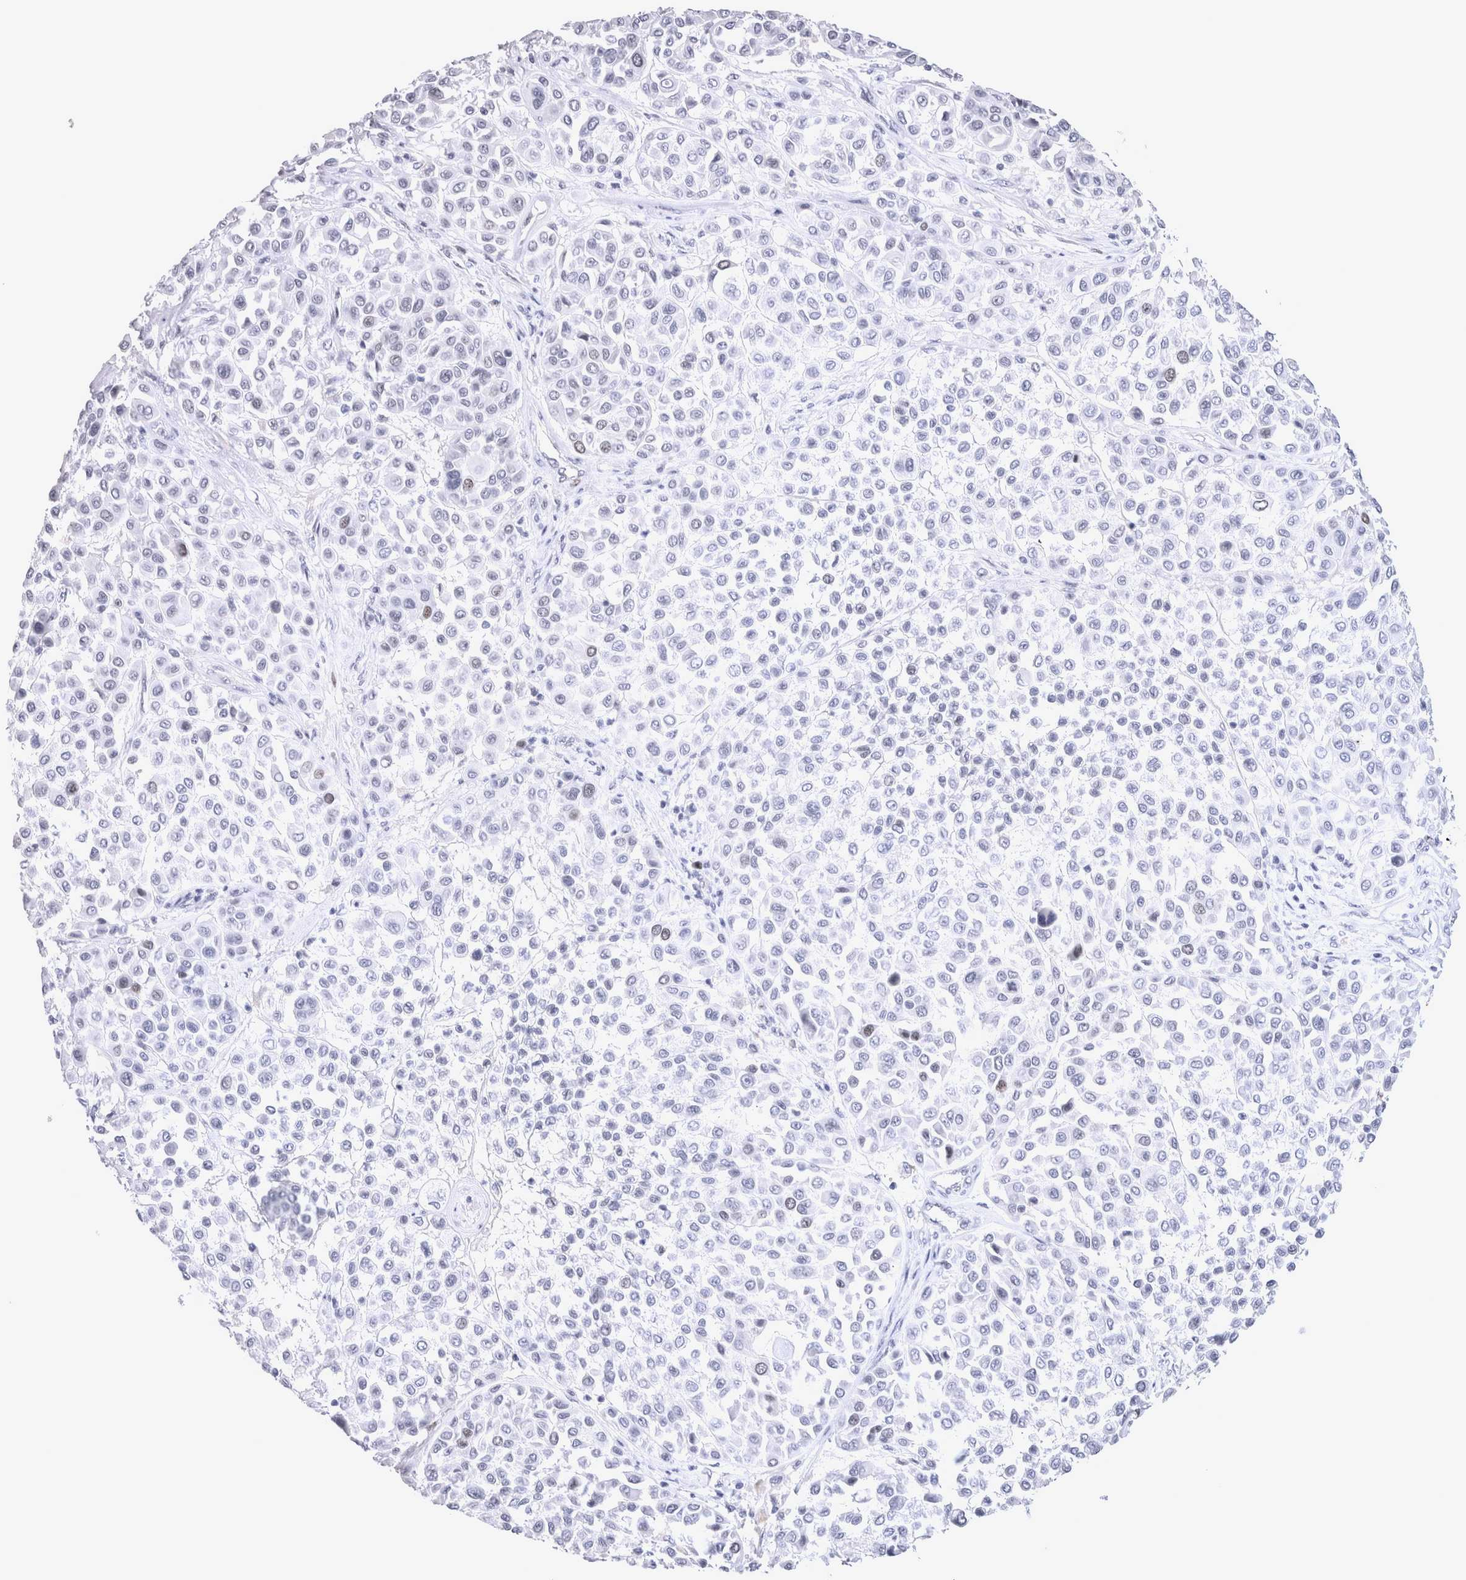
{"staining": {"intensity": "negative", "quantity": "none", "location": "none"}, "tissue": "melanoma", "cell_type": "Tumor cells", "image_type": "cancer", "snomed": [{"axis": "morphology", "description": "Malignant melanoma, Metastatic site"}, {"axis": "topography", "description": "Soft tissue"}], "caption": "There is no significant positivity in tumor cells of malignant melanoma (metastatic site).", "gene": "KIF18B", "patient": {"sex": "male", "age": 41}}